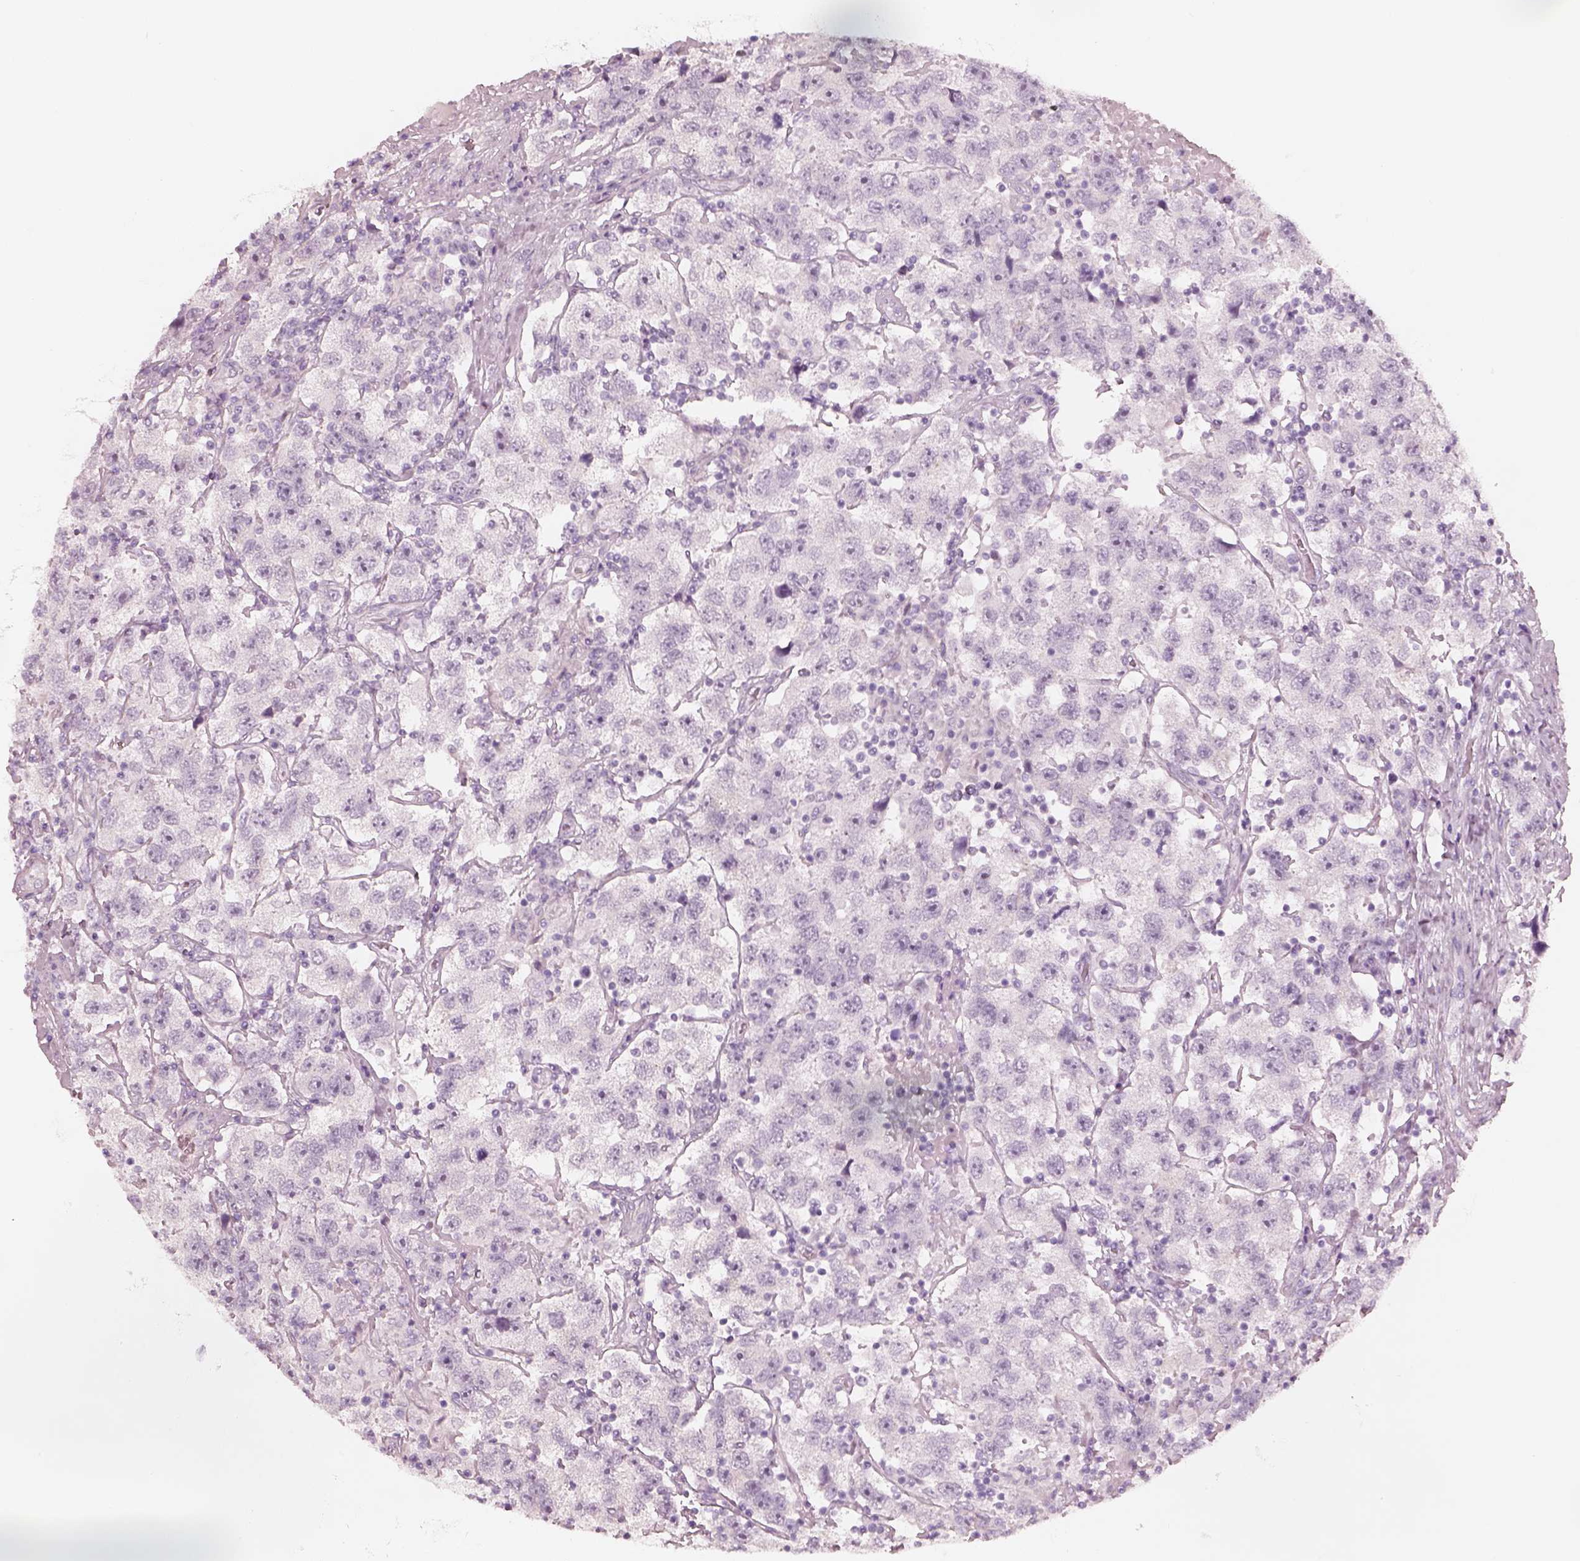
{"staining": {"intensity": "negative", "quantity": "none", "location": "none"}, "tissue": "testis cancer", "cell_type": "Tumor cells", "image_type": "cancer", "snomed": [{"axis": "morphology", "description": "Seminoma, NOS"}, {"axis": "topography", "description": "Testis"}], "caption": "A high-resolution histopathology image shows IHC staining of testis cancer, which reveals no significant staining in tumor cells. (Immunohistochemistry (ihc), brightfield microscopy, high magnification).", "gene": "PON3", "patient": {"sex": "male", "age": 26}}